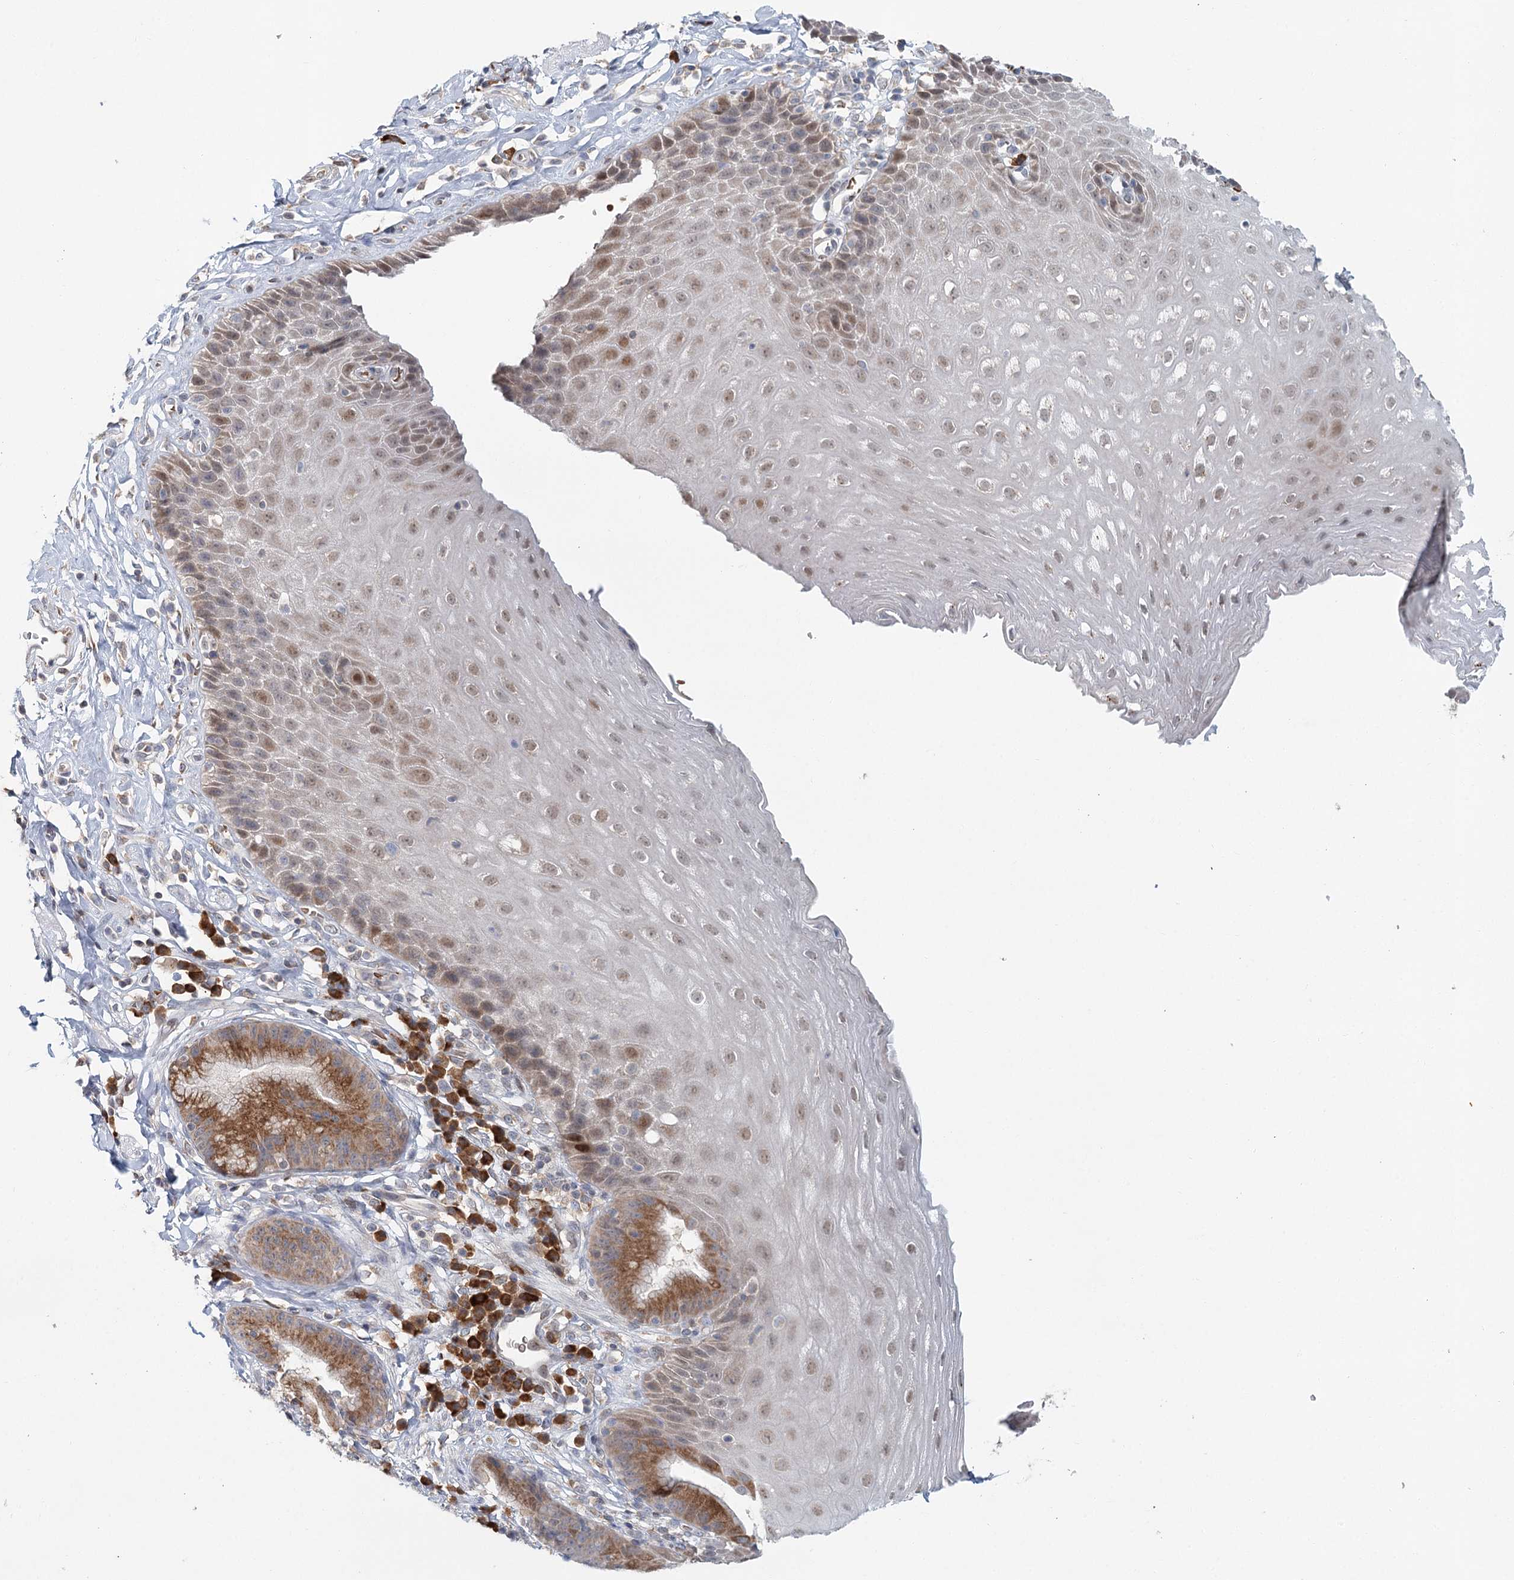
{"staining": {"intensity": "moderate", "quantity": "<25%", "location": "nuclear"}, "tissue": "esophagus", "cell_type": "Squamous epithelial cells", "image_type": "normal", "snomed": [{"axis": "morphology", "description": "Normal tissue, NOS"}, {"axis": "topography", "description": "Esophagus"}], "caption": "The immunohistochemical stain highlights moderate nuclear staining in squamous epithelial cells of benign esophagus. (DAB = brown stain, brightfield microscopy at high magnification).", "gene": "ADK", "patient": {"sex": "female", "age": 61}}